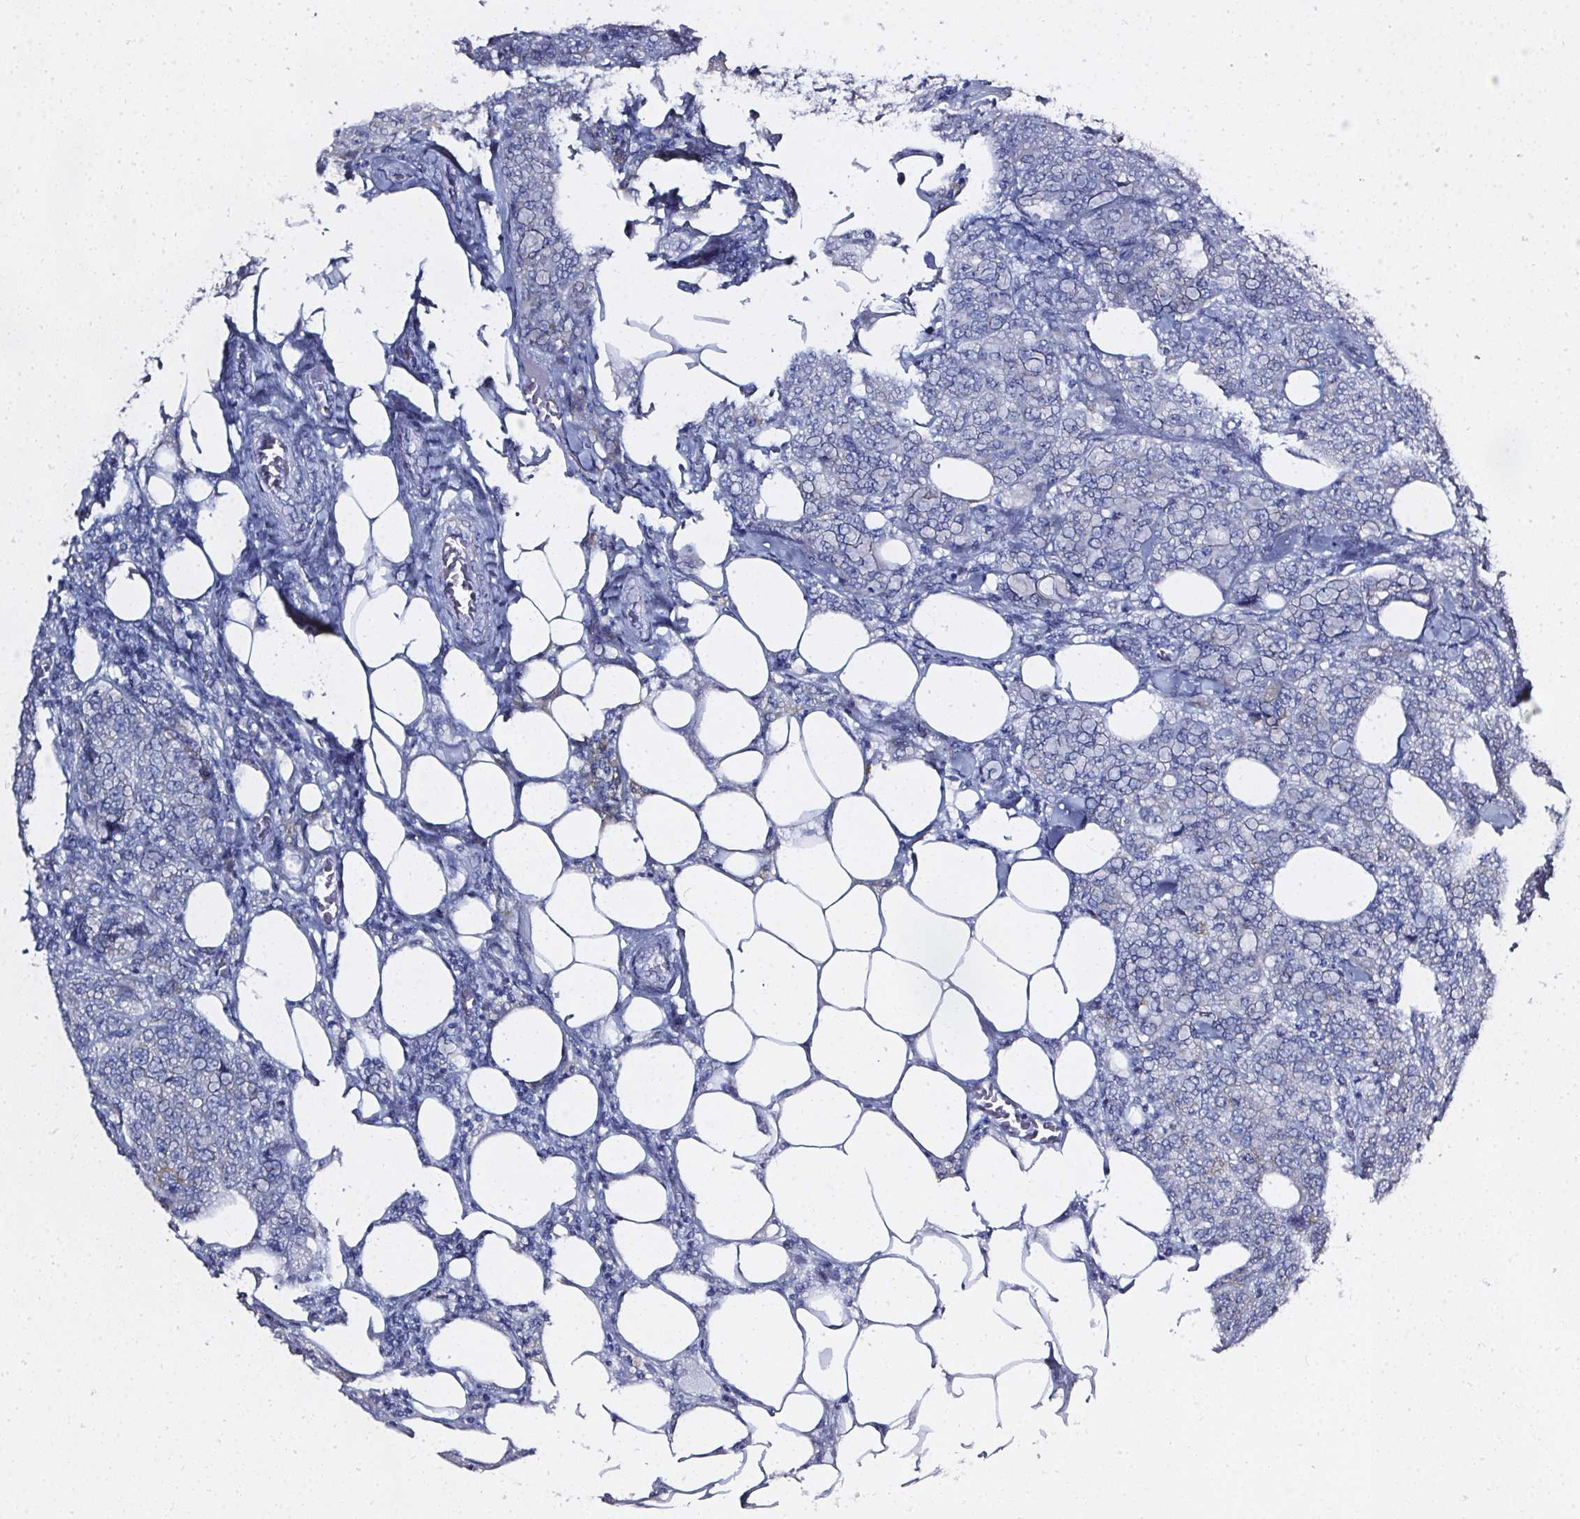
{"staining": {"intensity": "negative", "quantity": "none", "location": "none"}, "tissue": "breast cancer", "cell_type": "Tumor cells", "image_type": "cancer", "snomed": [{"axis": "morphology", "description": "Duct carcinoma"}, {"axis": "topography", "description": "Breast"}], "caption": "A photomicrograph of human invasive ductal carcinoma (breast) is negative for staining in tumor cells.", "gene": "ELAVL2", "patient": {"sex": "female", "age": 43}}